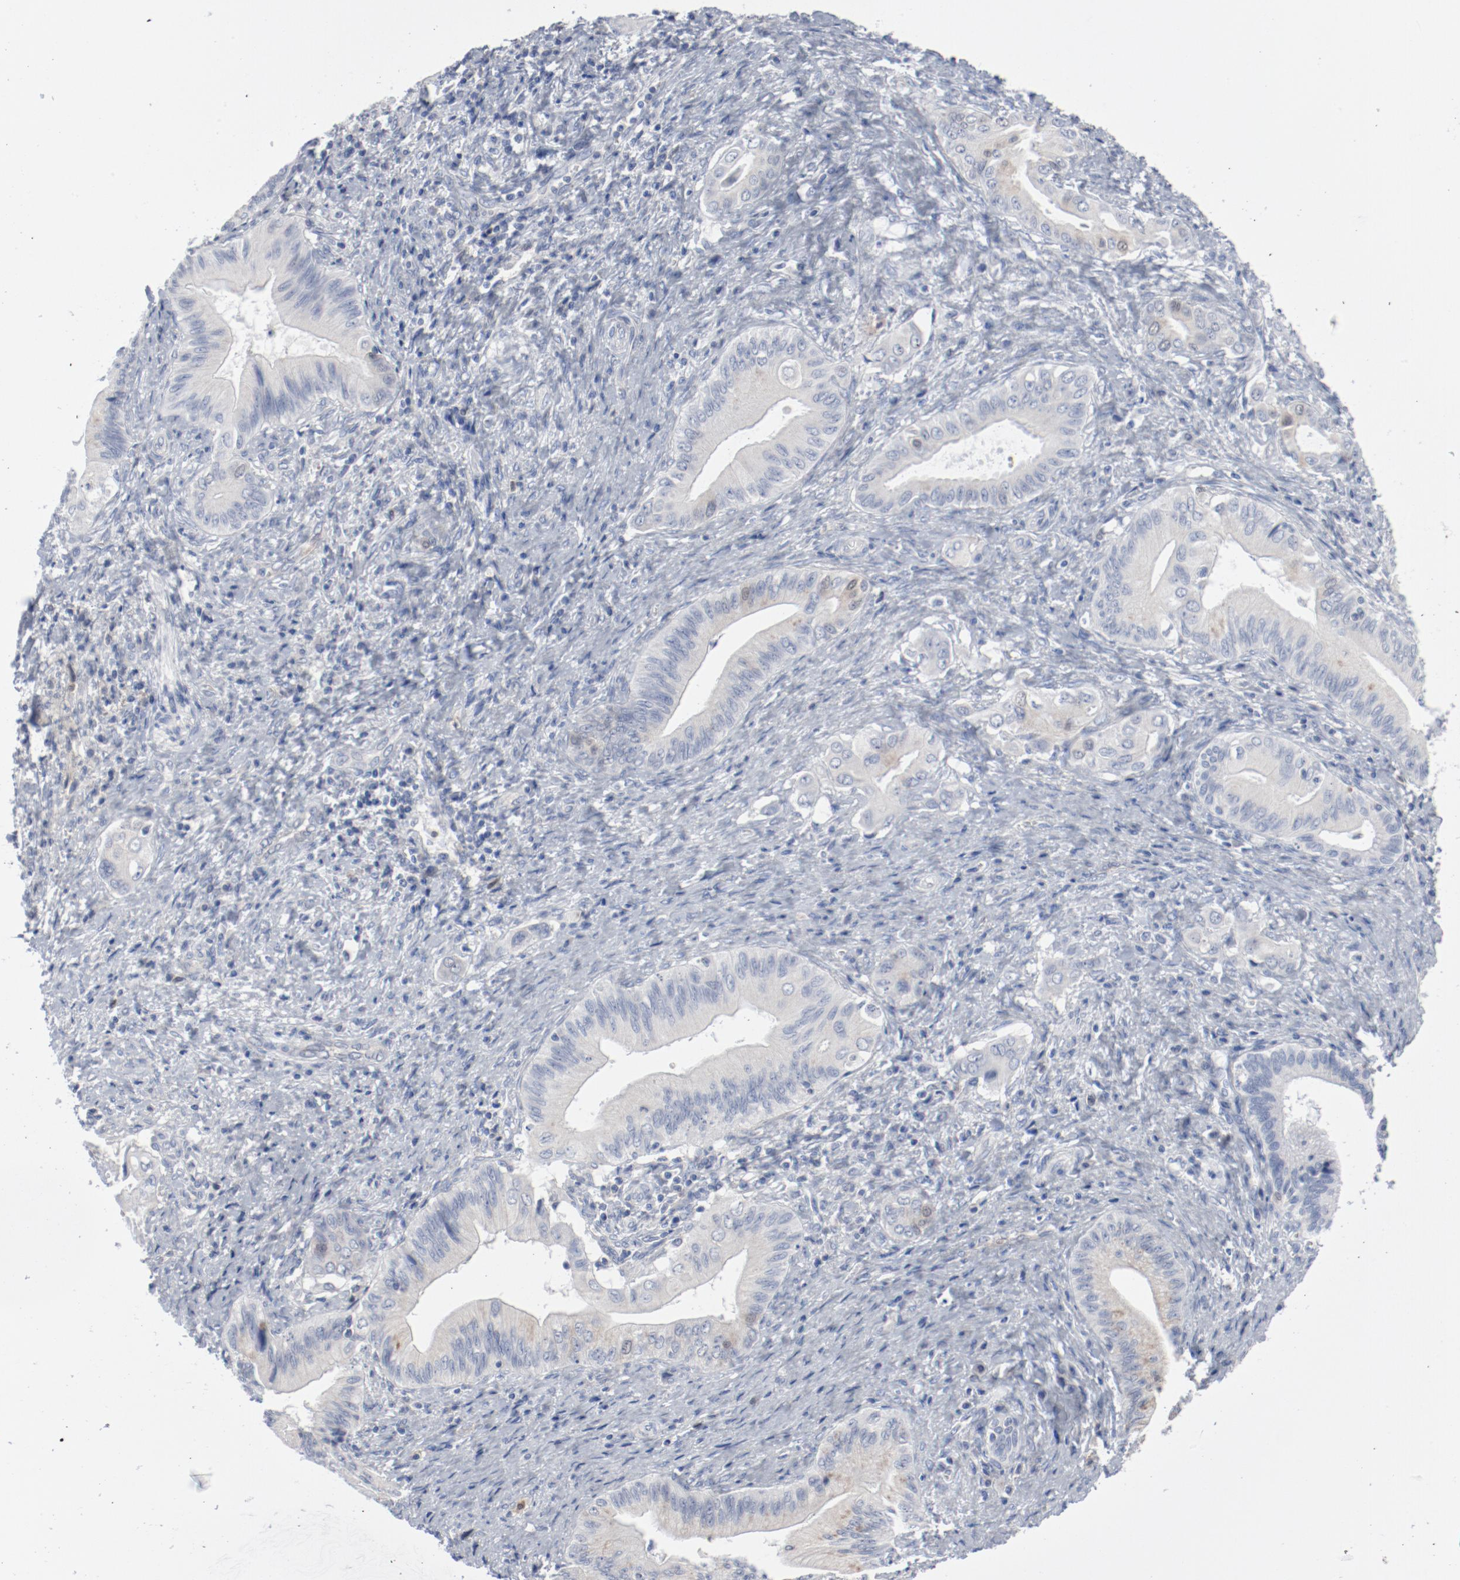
{"staining": {"intensity": "negative", "quantity": "none", "location": "none"}, "tissue": "liver cancer", "cell_type": "Tumor cells", "image_type": "cancer", "snomed": [{"axis": "morphology", "description": "Cholangiocarcinoma"}, {"axis": "topography", "description": "Liver"}], "caption": "Photomicrograph shows no significant protein positivity in tumor cells of liver cholangiocarcinoma.", "gene": "CDK1", "patient": {"sex": "male", "age": 58}}